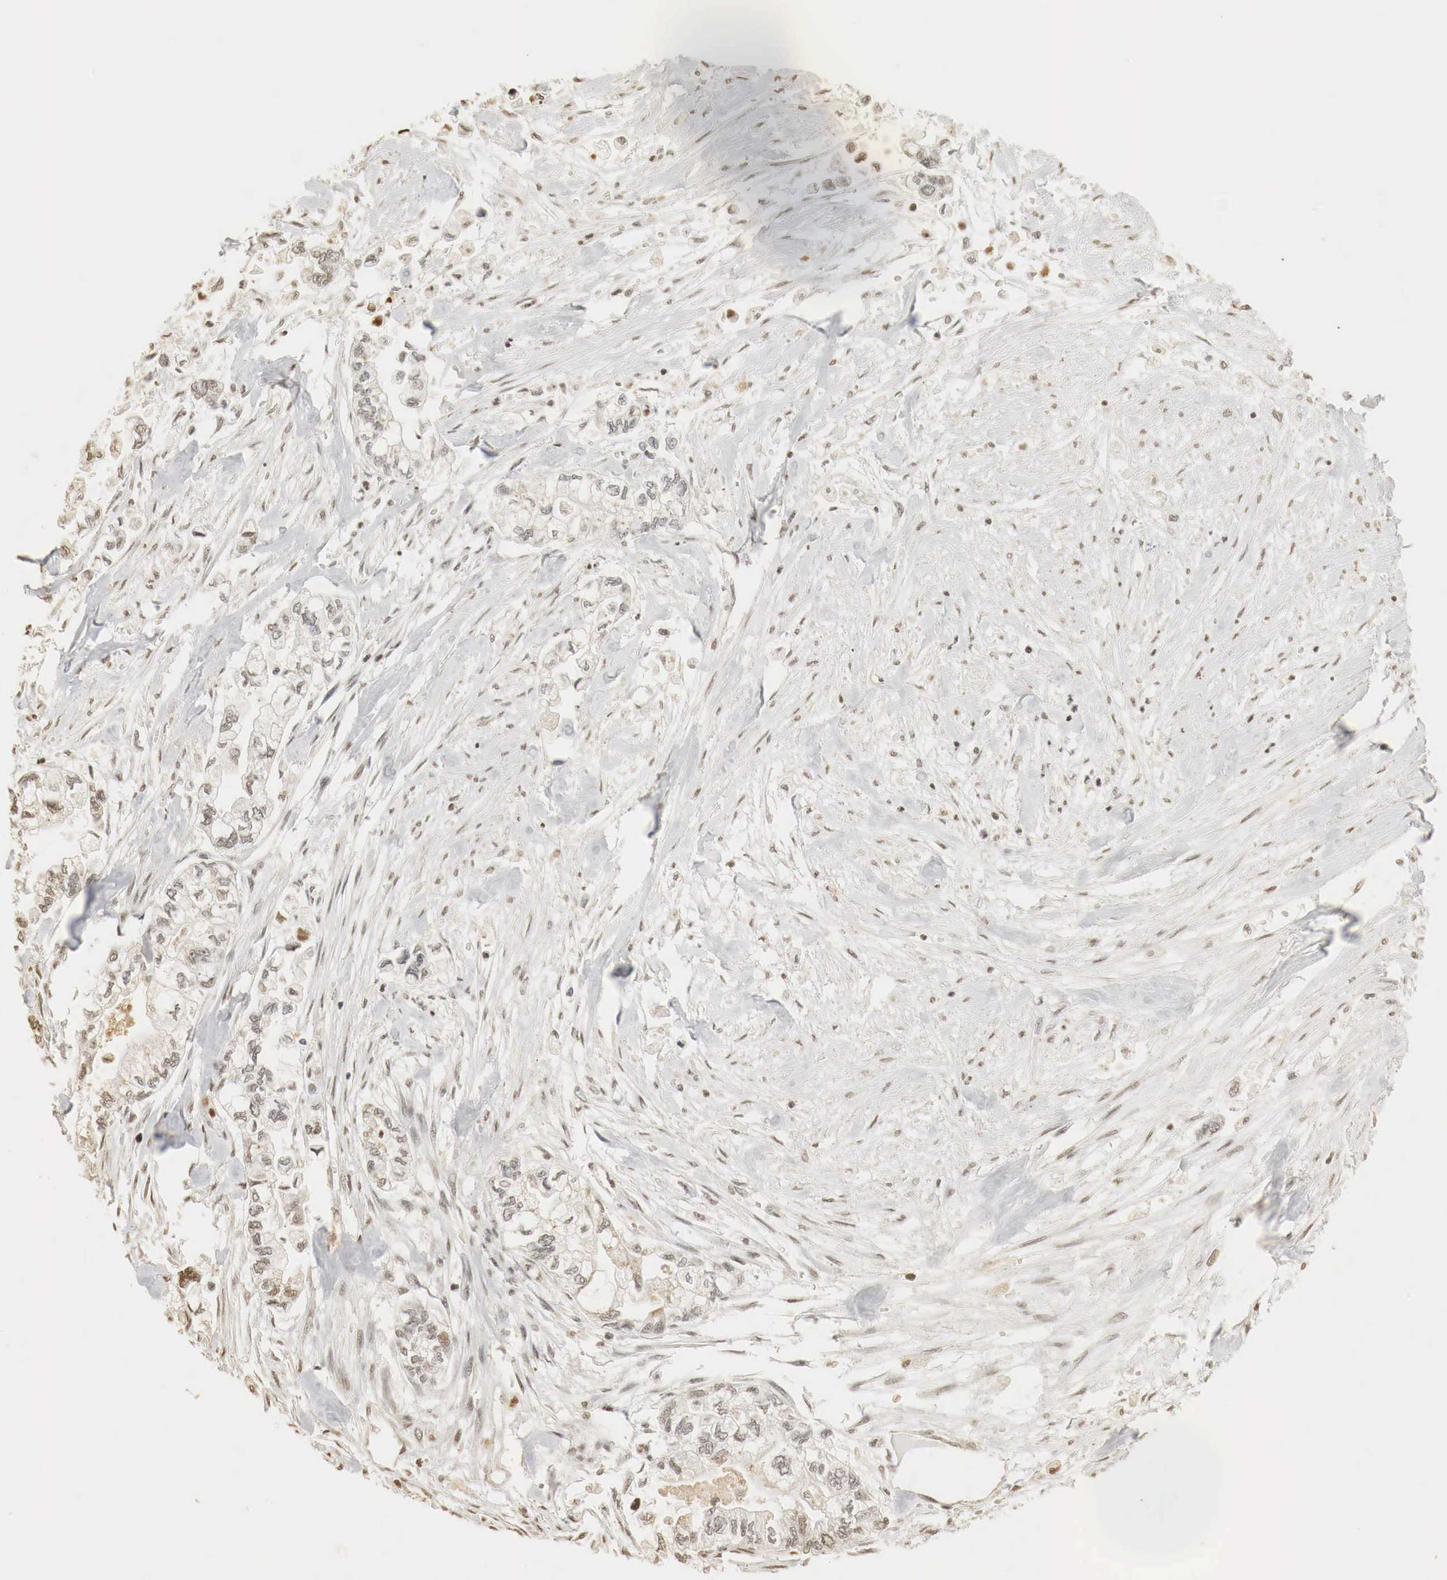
{"staining": {"intensity": "weak", "quantity": "25%-75%", "location": "cytoplasmic/membranous,nuclear"}, "tissue": "pancreatic cancer", "cell_type": "Tumor cells", "image_type": "cancer", "snomed": [{"axis": "morphology", "description": "Adenocarcinoma, NOS"}, {"axis": "topography", "description": "Pancreas"}], "caption": "A high-resolution image shows immunohistochemistry staining of pancreatic adenocarcinoma, which demonstrates weak cytoplasmic/membranous and nuclear expression in about 25%-75% of tumor cells. (Stains: DAB in brown, nuclei in blue, Microscopy: brightfield microscopy at high magnification).", "gene": "ERBB4", "patient": {"sex": "male", "age": 79}}